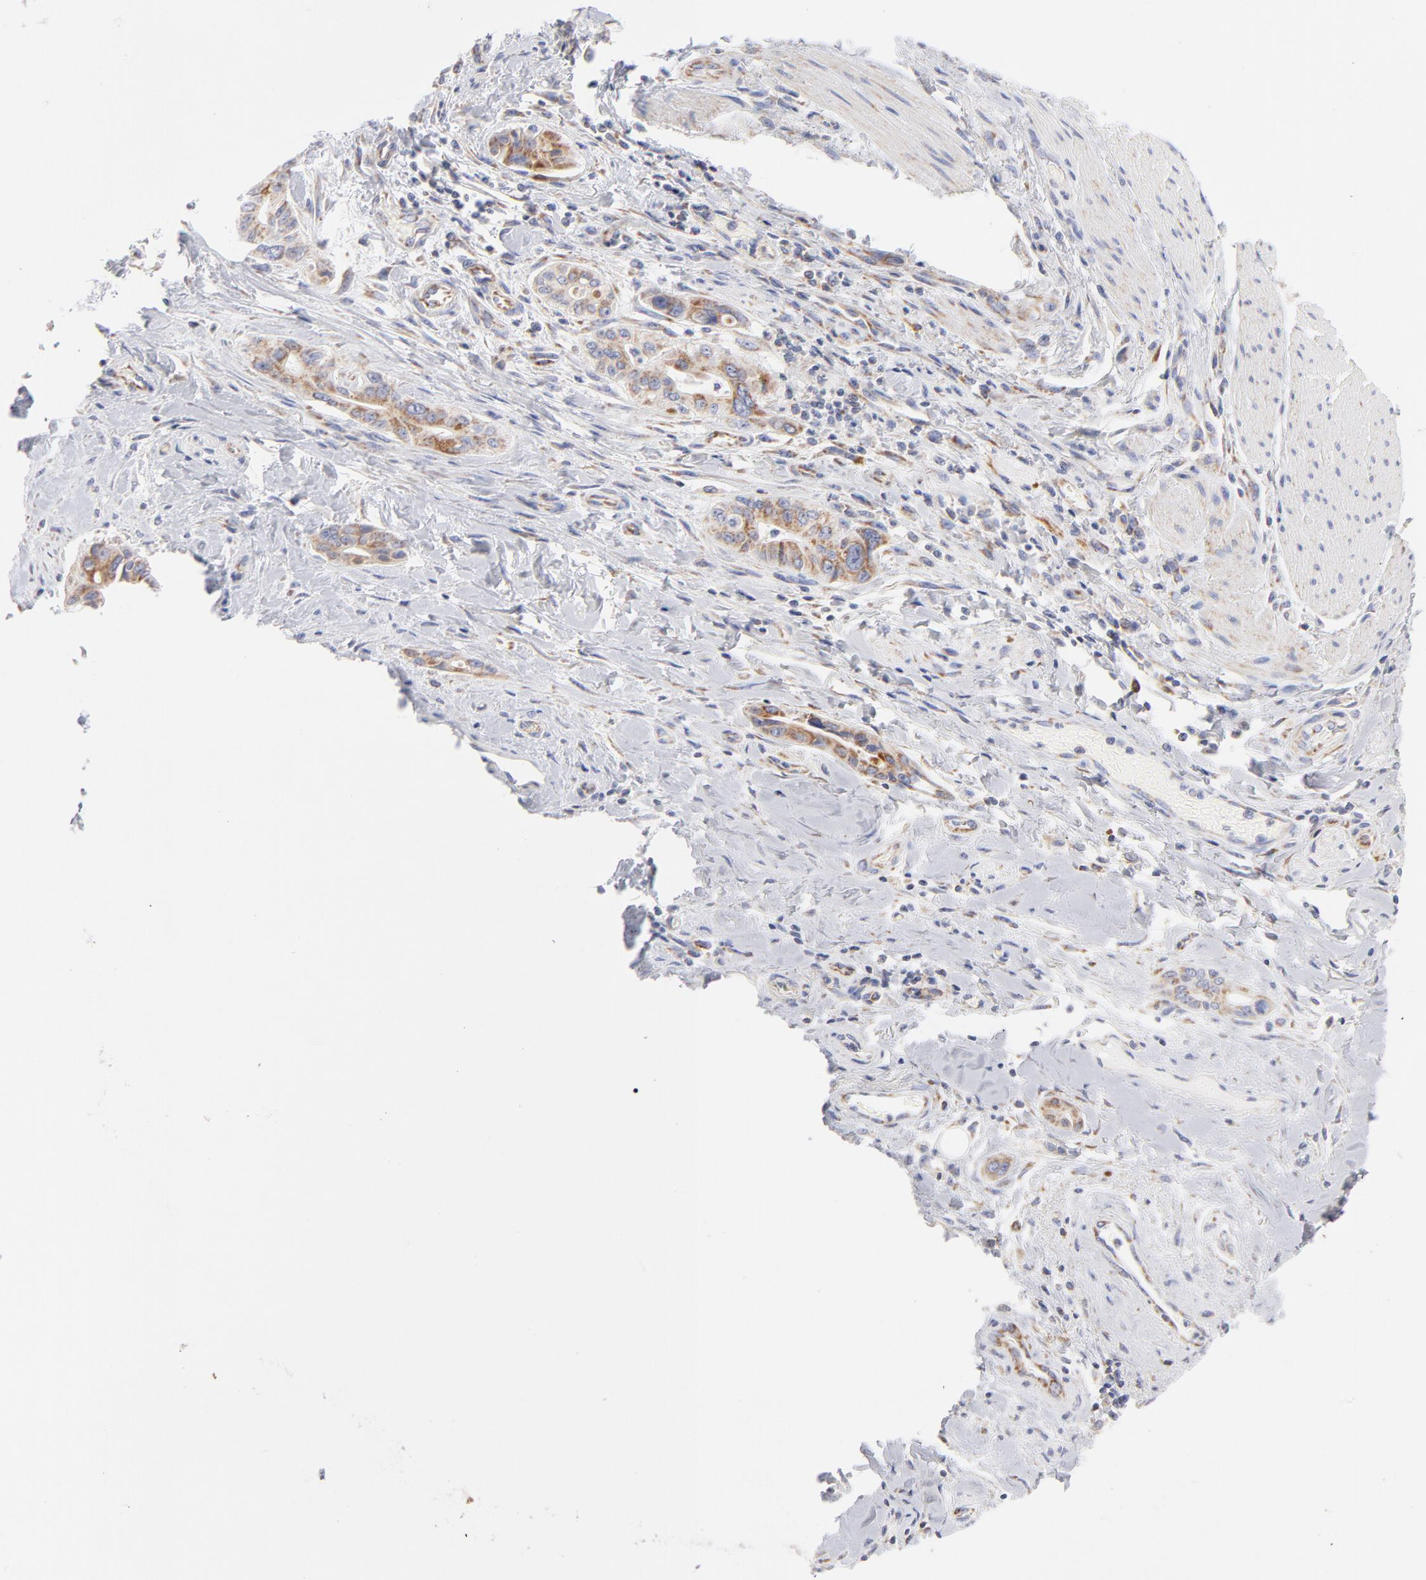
{"staining": {"intensity": "moderate", "quantity": "25%-75%", "location": "cytoplasmic/membranous"}, "tissue": "pancreatic cancer", "cell_type": "Tumor cells", "image_type": "cancer", "snomed": [{"axis": "morphology", "description": "Adenocarcinoma, NOS"}, {"axis": "topography", "description": "Pancreas"}], "caption": "Brown immunohistochemical staining in pancreatic adenocarcinoma reveals moderate cytoplasmic/membranous staining in about 25%-75% of tumor cells. Nuclei are stained in blue.", "gene": "TIMM8A", "patient": {"sex": "male", "age": 77}}